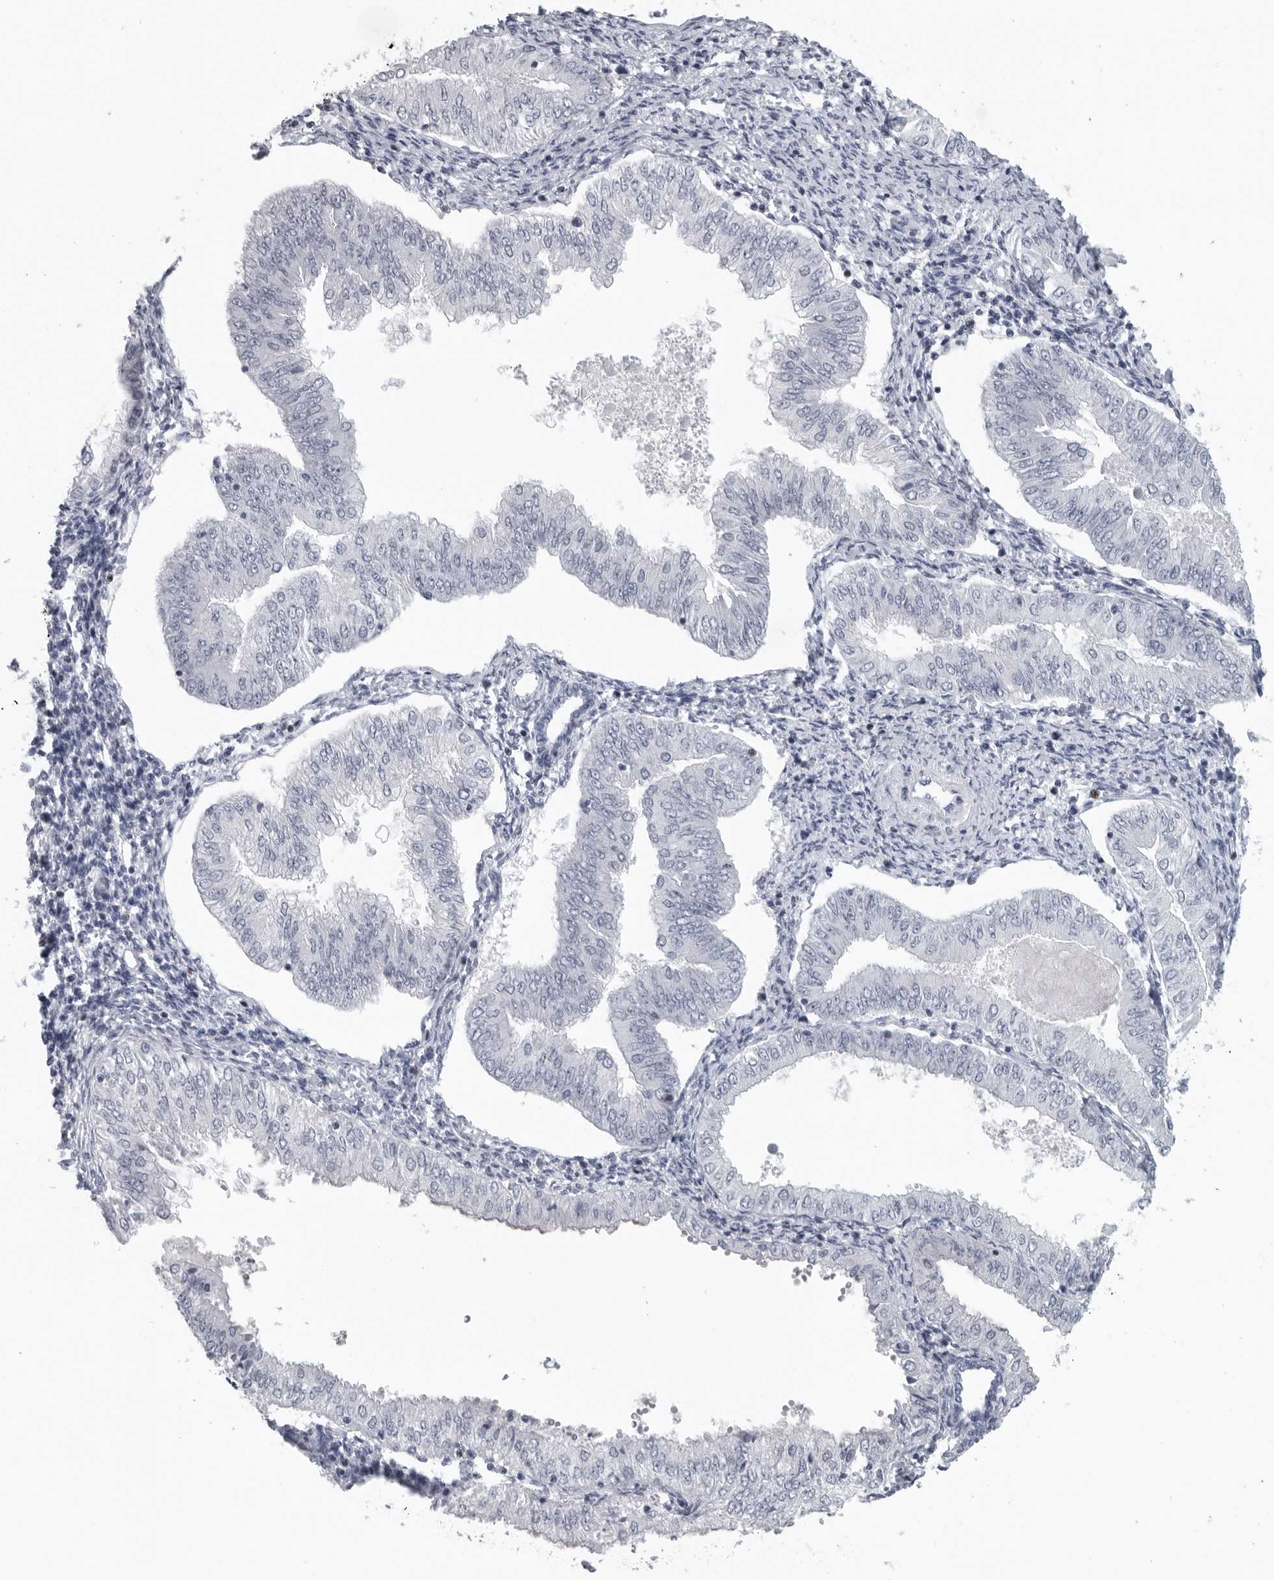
{"staining": {"intensity": "negative", "quantity": "none", "location": "none"}, "tissue": "endometrial cancer", "cell_type": "Tumor cells", "image_type": "cancer", "snomed": [{"axis": "morphology", "description": "Normal tissue, NOS"}, {"axis": "morphology", "description": "Adenocarcinoma, NOS"}, {"axis": "topography", "description": "Endometrium"}], "caption": "A high-resolution histopathology image shows immunohistochemistry staining of endometrial adenocarcinoma, which demonstrates no significant positivity in tumor cells.", "gene": "SATB2", "patient": {"sex": "female", "age": 53}}